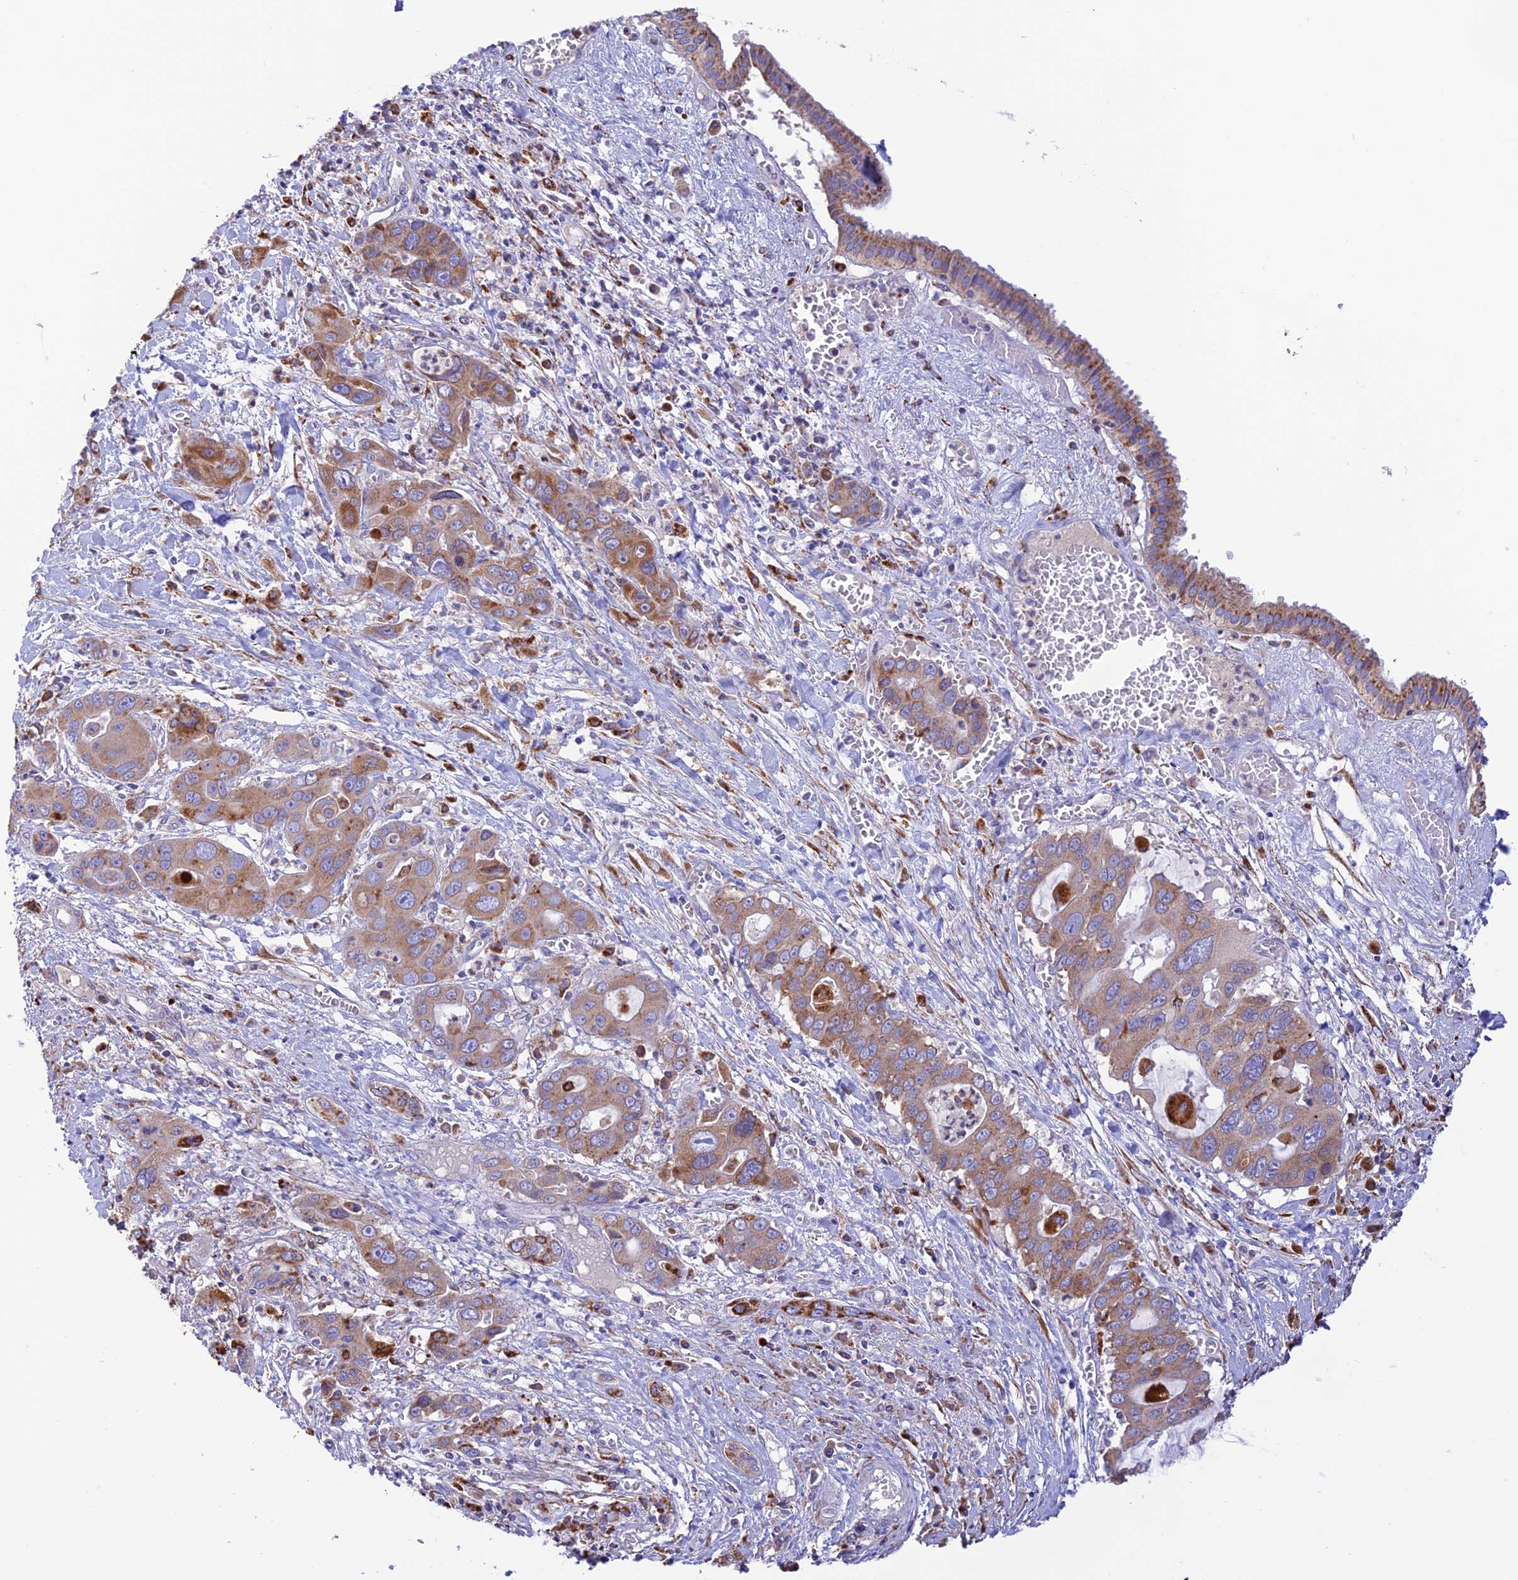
{"staining": {"intensity": "moderate", "quantity": ">75%", "location": "cytoplasmic/membranous"}, "tissue": "liver cancer", "cell_type": "Tumor cells", "image_type": "cancer", "snomed": [{"axis": "morphology", "description": "Cholangiocarcinoma"}, {"axis": "topography", "description": "Liver"}], "caption": "Protein expression analysis of human cholangiocarcinoma (liver) reveals moderate cytoplasmic/membranous staining in about >75% of tumor cells.", "gene": "VKORC1", "patient": {"sex": "male", "age": 67}}